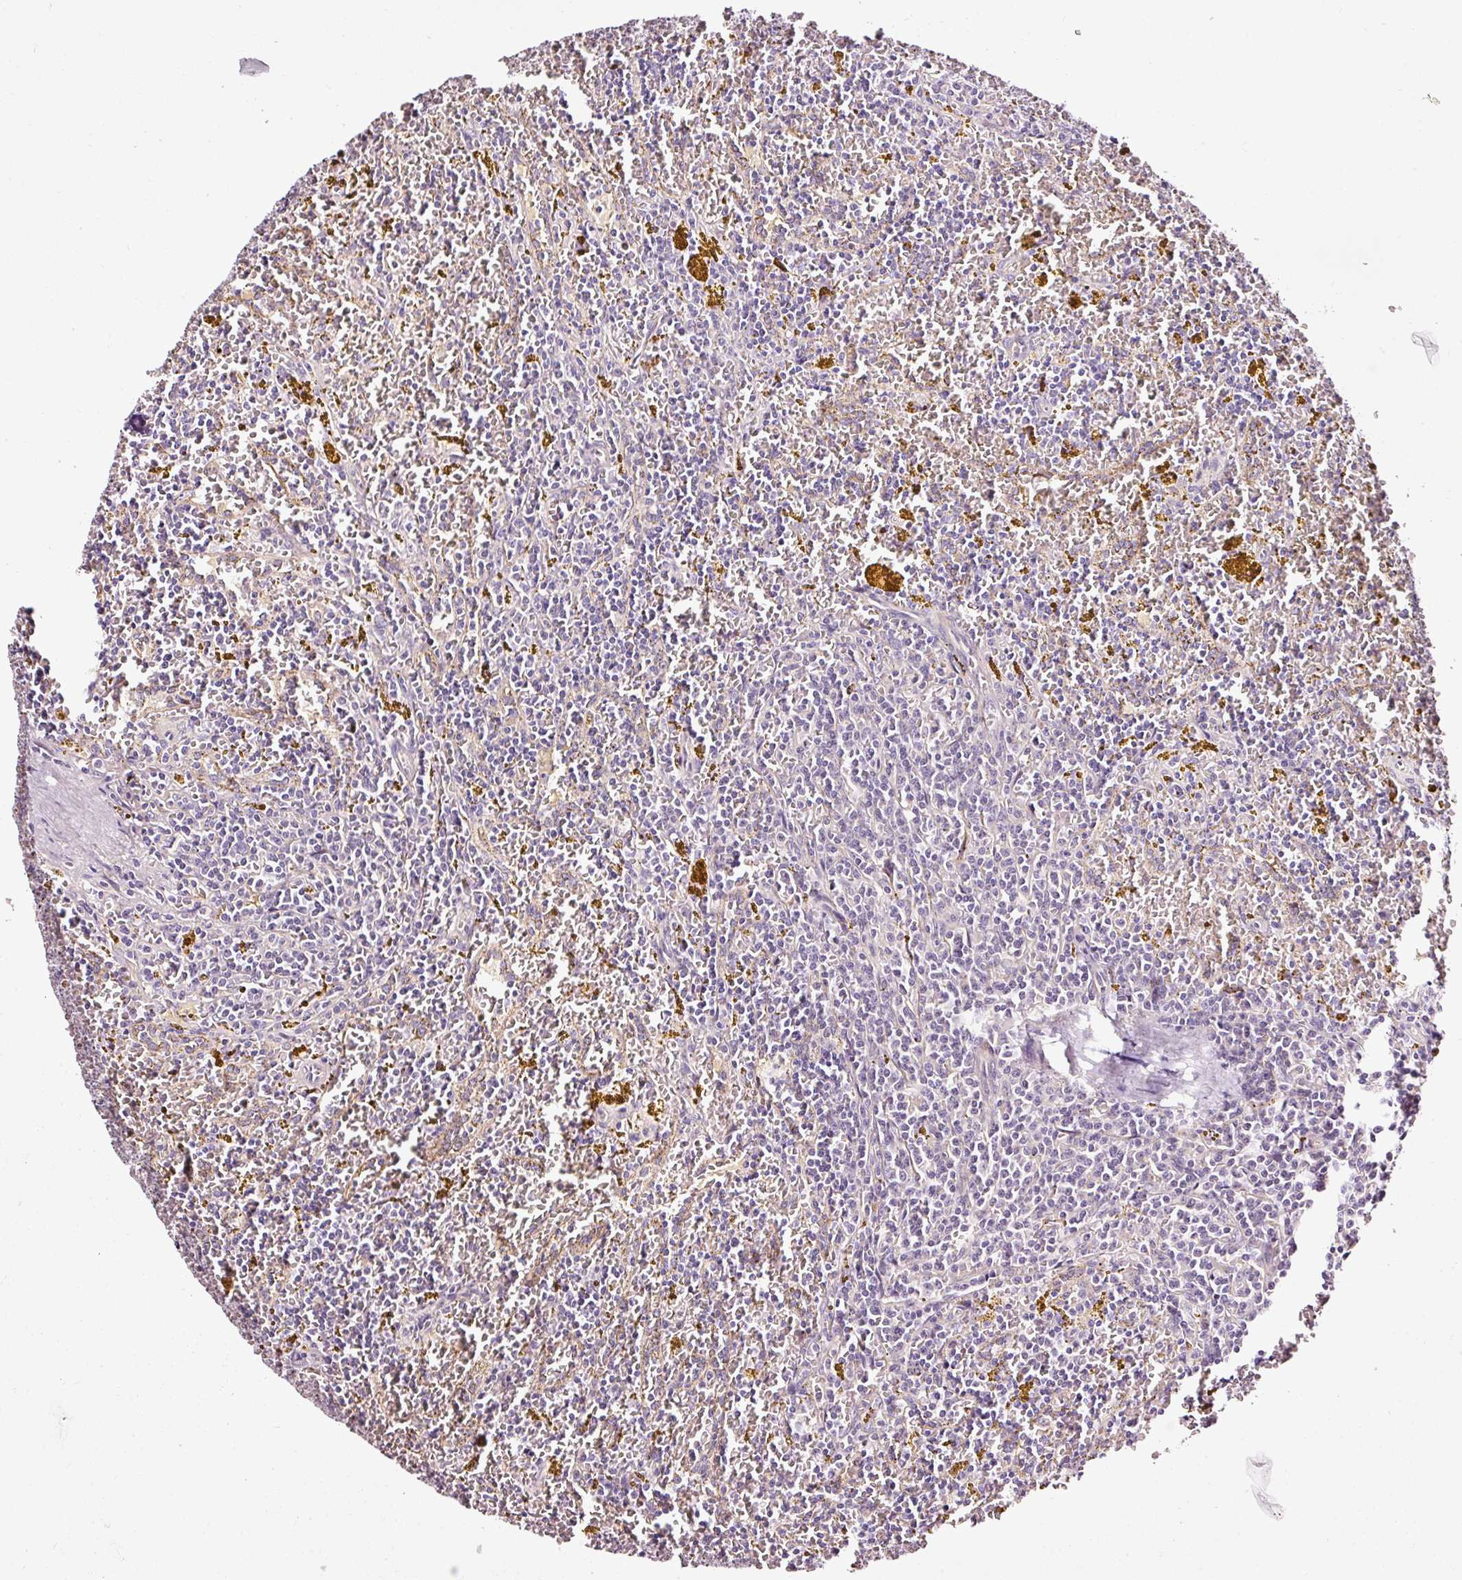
{"staining": {"intensity": "negative", "quantity": "none", "location": "none"}, "tissue": "lymphoma", "cell_type": "Tumor cells", "image_type": "cancer", "snomed": [{"axis": "morphology", "description": "Malignant lymphoma, non-Hodgkin's type, Low grade"}, {"axis": "topography", "description": "Spleen"}, {"axis": "topography", "description": "Lymph node"}], "caption": "An immunohistochemistry (IHC) image of lymphoma is shown. There is no staining in tumor cells of lymphoma.", "gene": "UTP14A", "patient": {"sex": "female", "age": 66}}